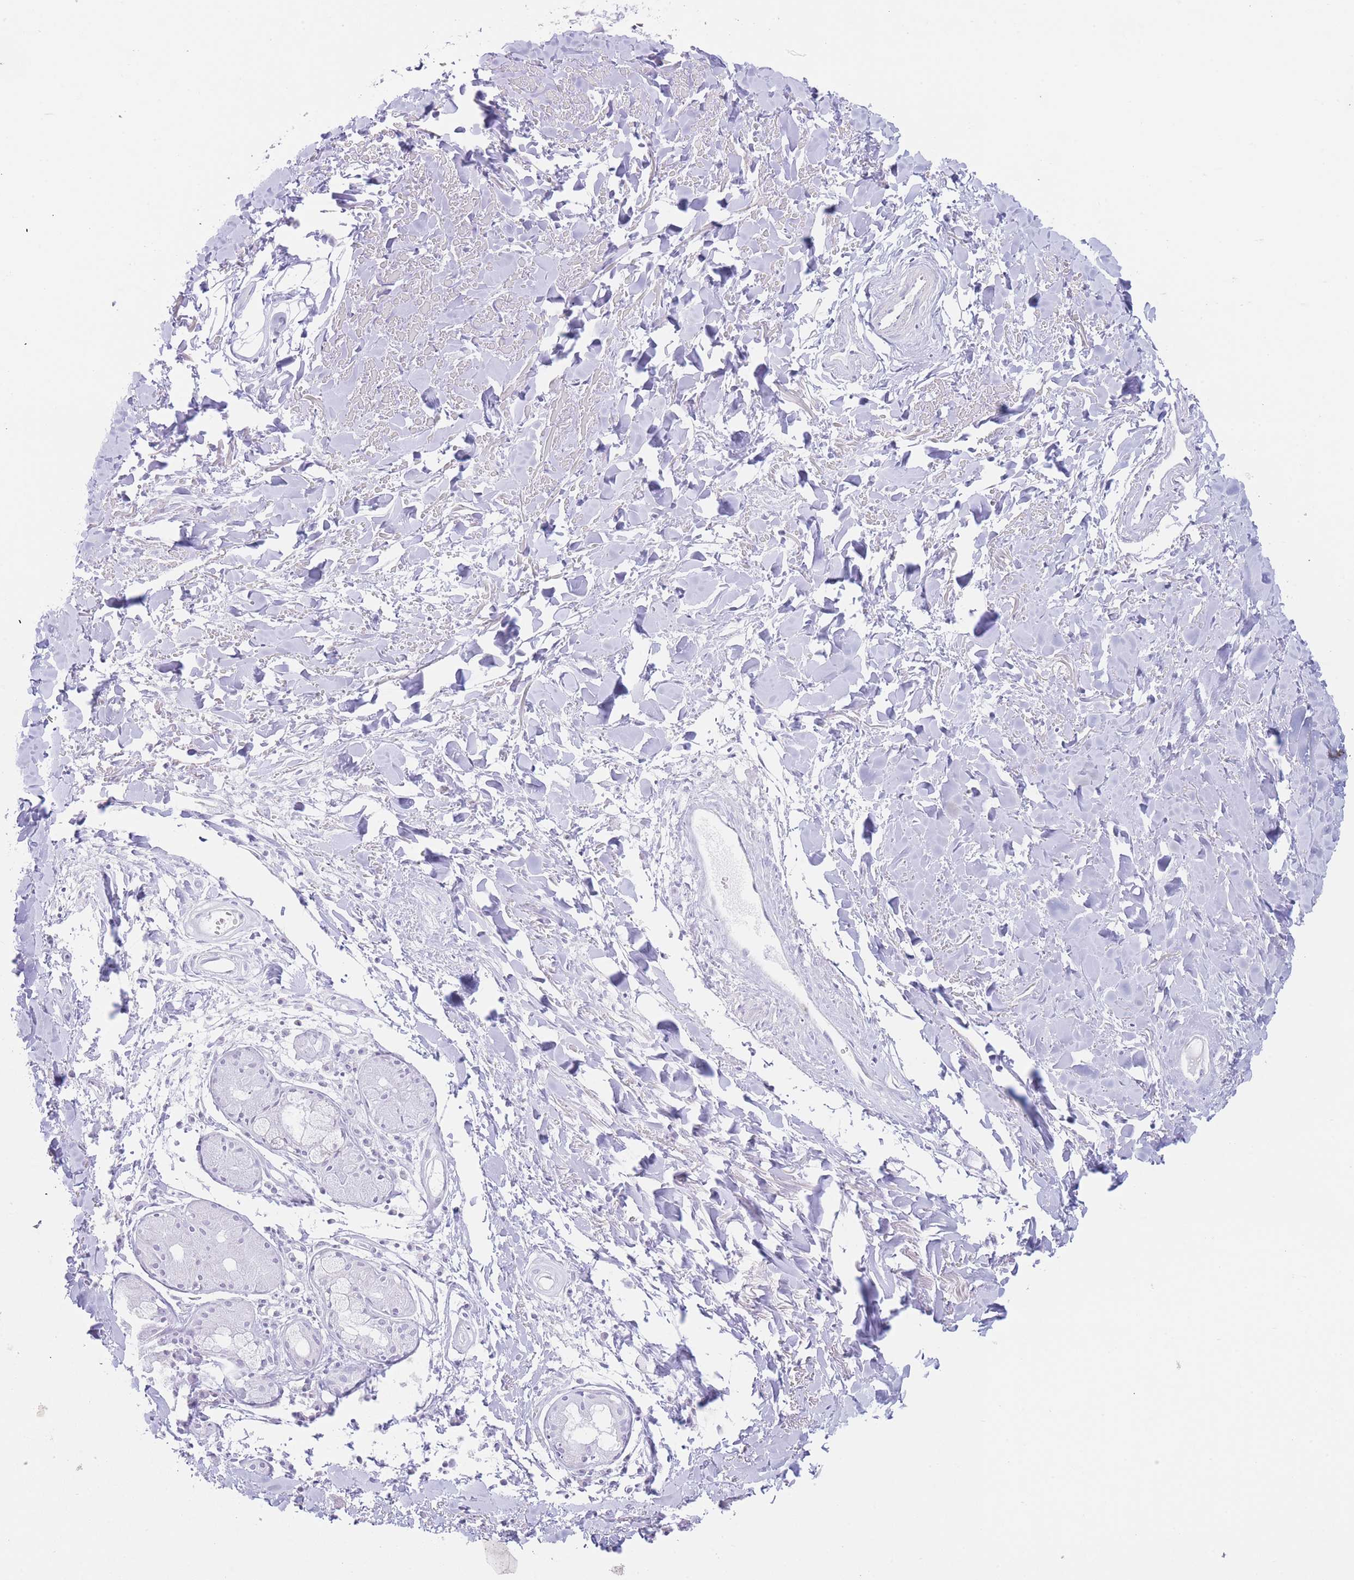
{"staining": {"intensity": "negative", "quantity": "none", "location": "none"}, "tissue": "adipose tissue", "cell_type": "Adipocytes", "image_type": "normal", "snomed": [{"axis": "morphology", "description": "Normal tissue, NOS"}, {"axis": "topography", "description": "Cartilage tissue"}], "caption": "An IHC histopathology image of unremarkable adipose tissue is shown. There is no staining in adipocytes of adipose tissue.", "gene": "ZNF281", "patient": {"sex": "male", "age": 57}}